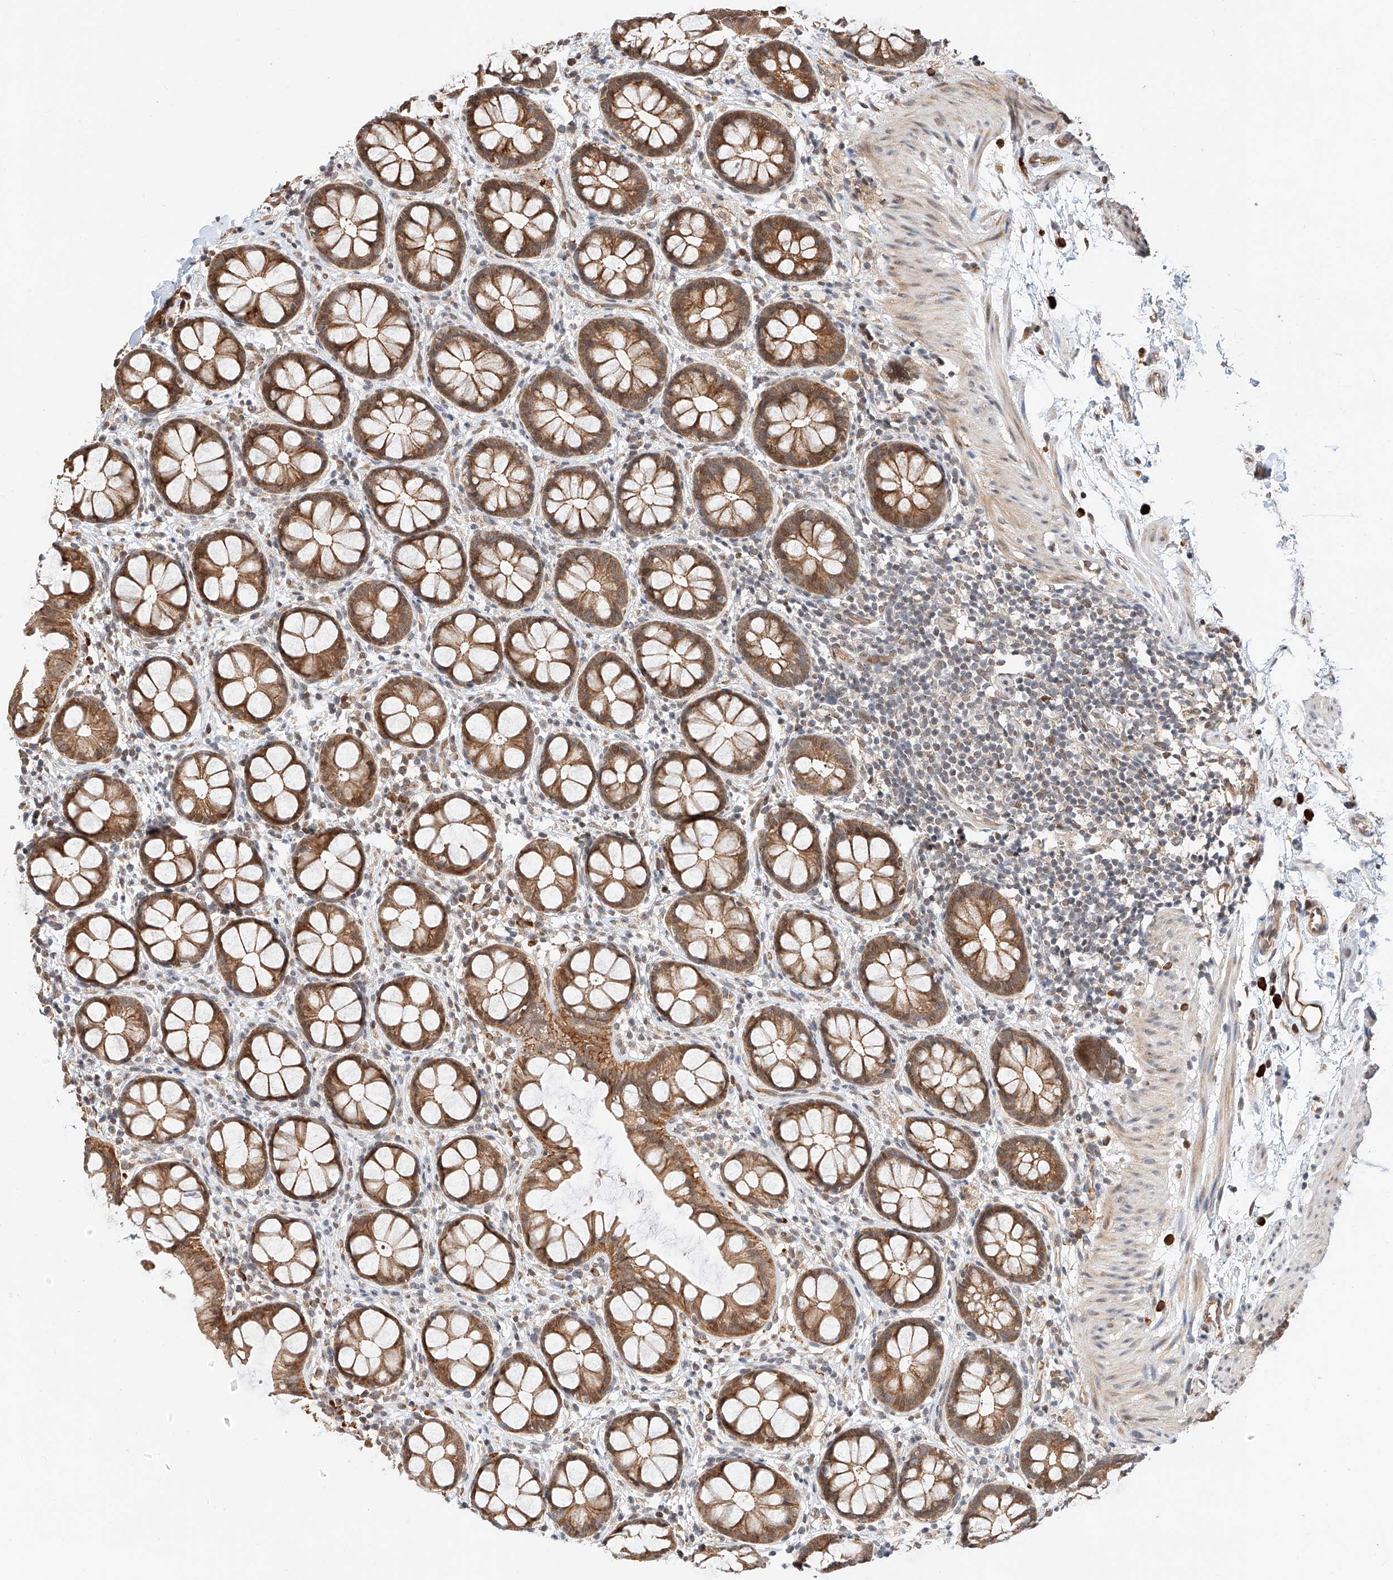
{"staining": {"intensity": "moderate", "quantity": ">75%", "location": "cytoplasmic/membranous,nuclear"}, "tissue": "rectum", "cell_type": "Glandular cells", "image_type": "normal", "snomed": [{"axis": "morphology", "description": "Normal tissue, NOS"}, {"axis": "topography", "description": "Rectum"}], "caption": "Human rectum stained for a protein (brown) displays moderate cytoplasmic/membranous,nuclear positive expression in about >75% of glandular cells.", "gene": "THTPA", "patient": {"sex": "female", "age": 65}}